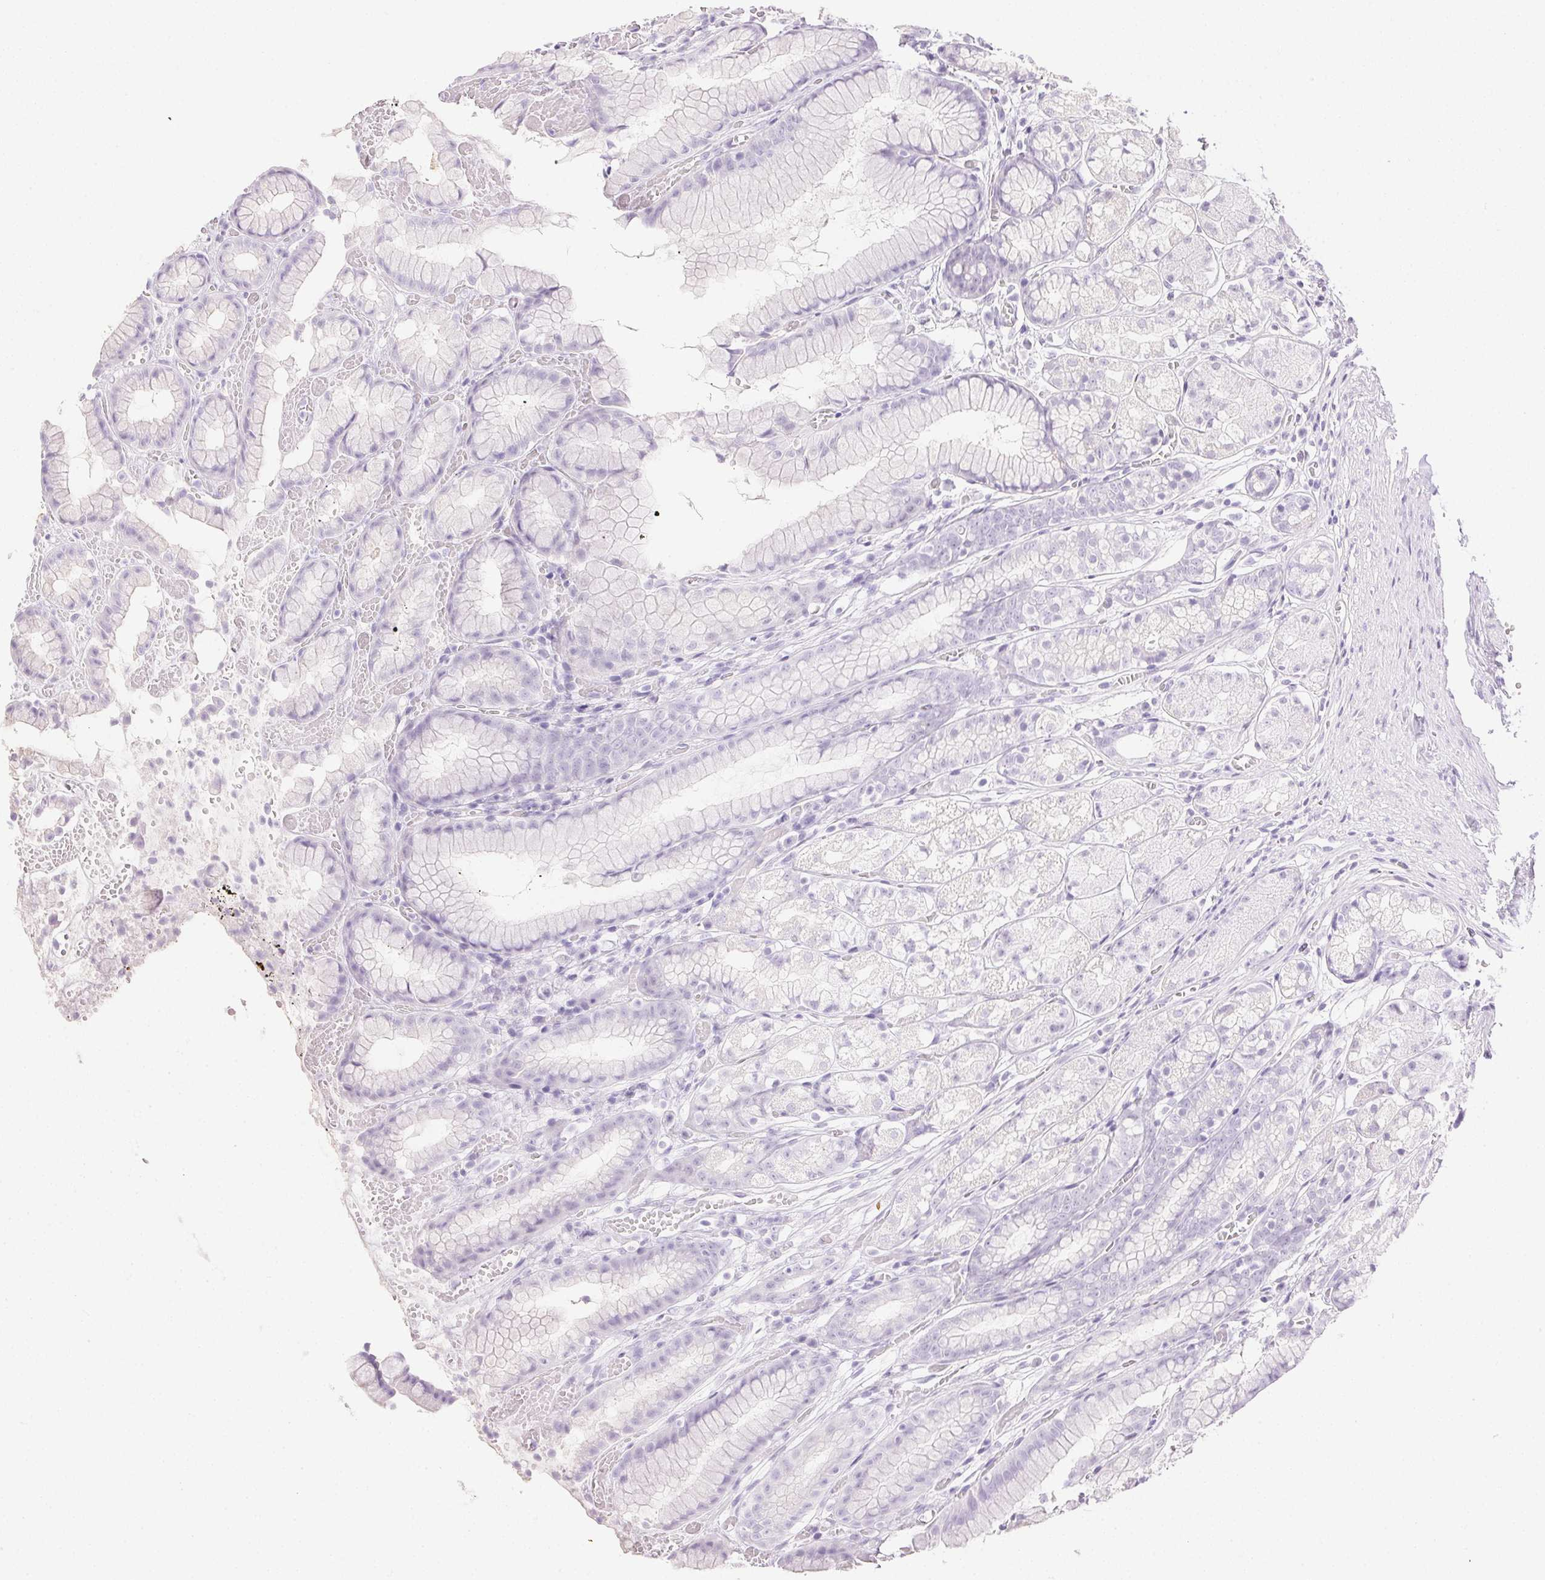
{"staining": {"intensity": "negative", "quantity": "none", "location": "none"}, "tissue": "stomach", "cell_type": "Glandular cells", "image_type": "normal", "snomed": [{"axis": "morphology", "description": "Normal tissue, NOS"}, {"axis": "topography", "description": "Smooth muscle"}, {"axis": "topography", "description": "Stomach"}], "caption": "Stomach was stained to show a protein in brown. There is no significant staining in glandular cells. (DAB IHC, high magnification).", "gene": "CPB1", "patient": {"sex": "male", "age": 70}}